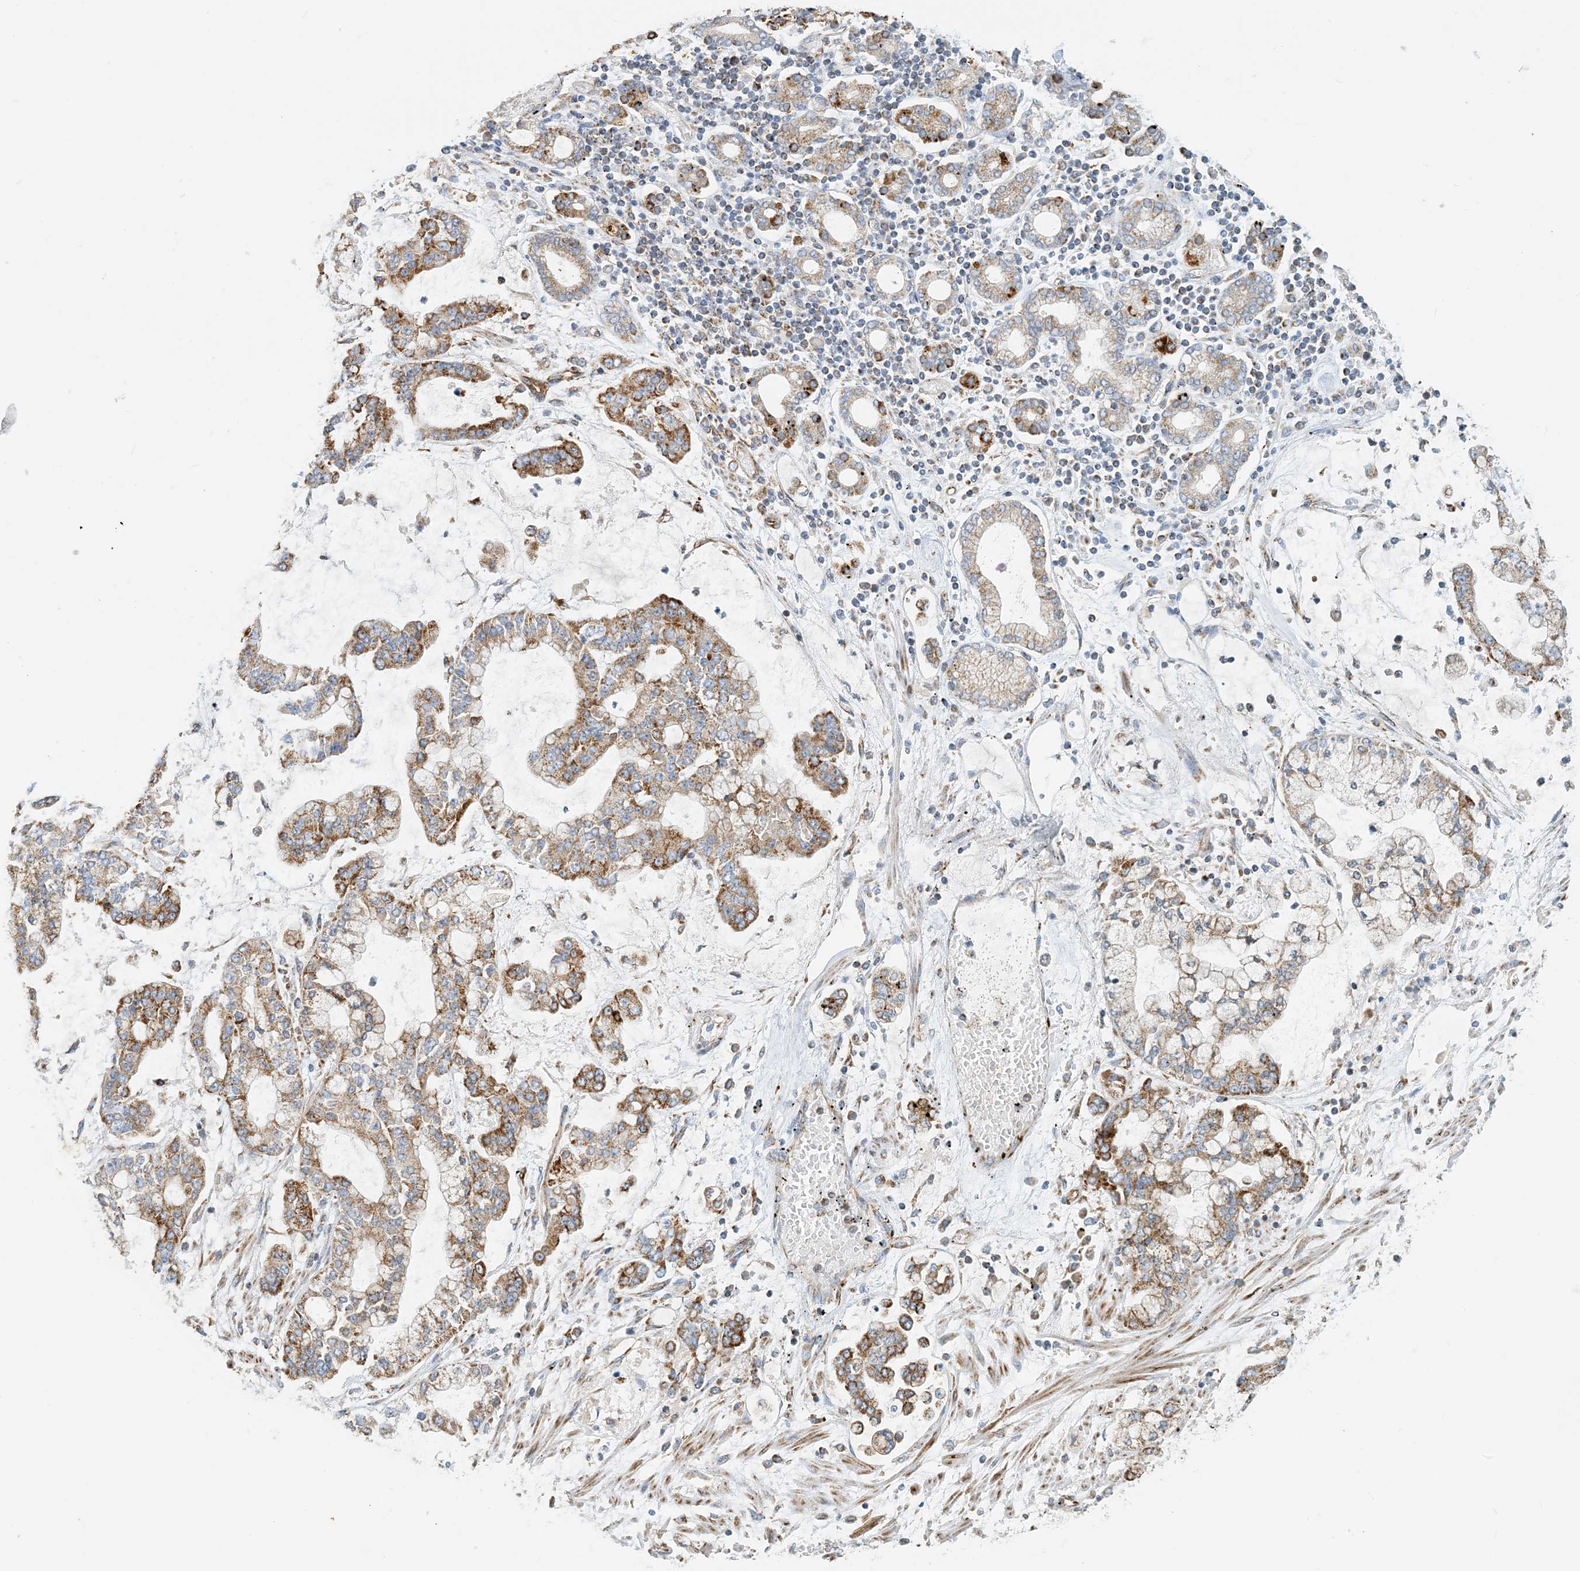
{"staining": {"intensity": "moderate", "quantity": ">75%", "location": "cytoplasmic/membranous"}, "tissue": "stomach cancer", "cell_type": "Tumor cells", "image_type": "cancer", "snomed": [{"axis": "morphology", "description": "Normal tissue, NOS"}, {"axis": "morphology", "description": "Adenocarcinoma, NOS"}, {"axis": "topography", "description": "Stomach, upper"}, {"axis": "topography", "description": "Stomach"}], "caption": "Adenocarcinoma (stomach) stained with a protein marker shows moderate staining in tumor cells.", "gene": "COA3", "patient": {"sex": "male", "age": 76}}